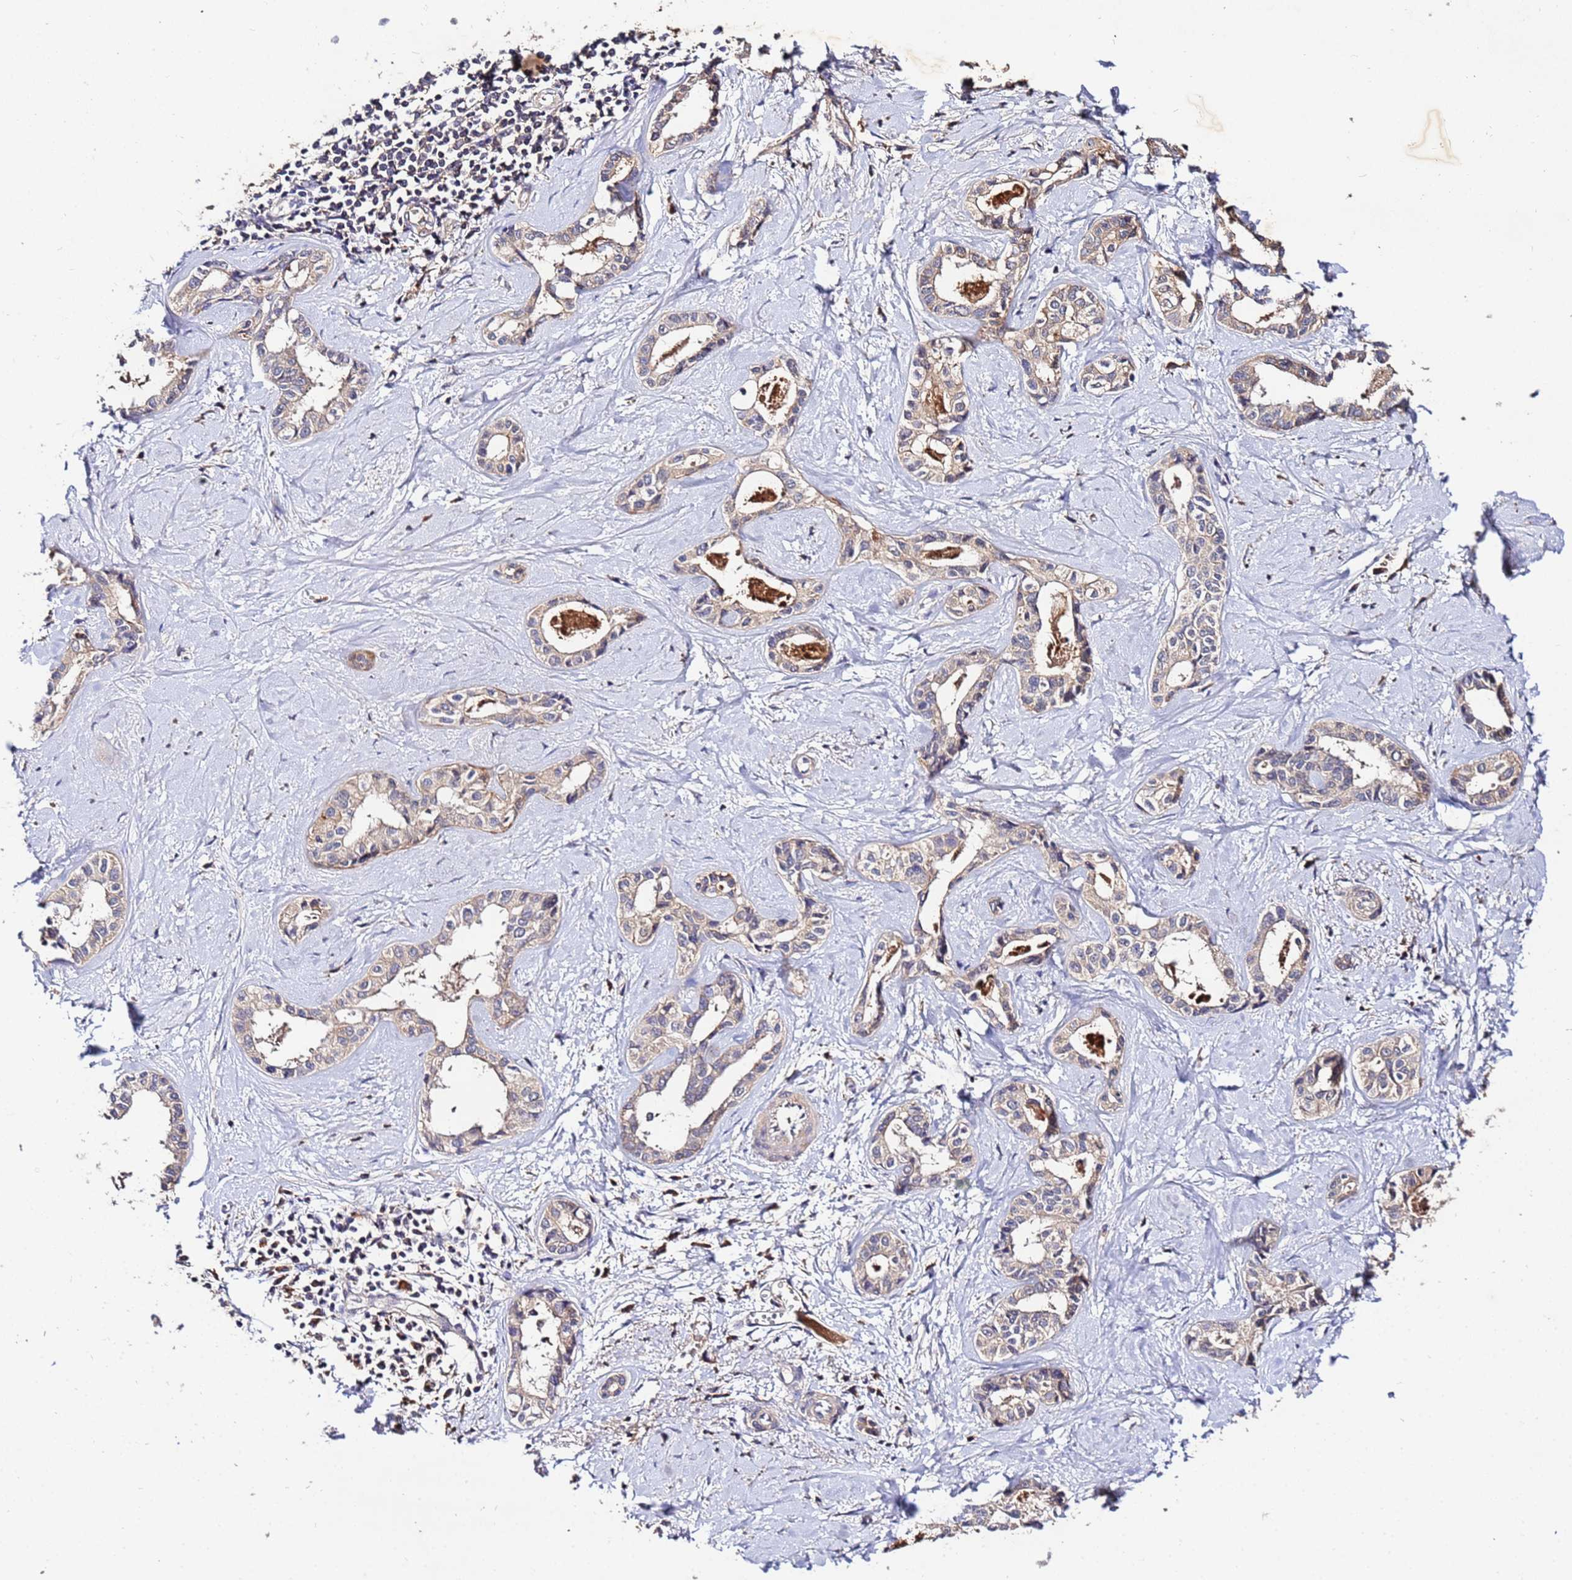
{"staining": {"intensity": "weak", "quantity": "<25%", "location": "cytoplasmic/membranous"}, "tissue": "liver cancer", "cell_type": "Tumor cells", "image_type": "cancer", "snomed": [{"axis": "morphology", "description": "Cholangiocarcinoma"}, {"axis": "topography", "description": "Liver"}], "caption": "Cholangiocarcinoma (liver) was stained to show a protein in brown. There is no significant staining in tumor cells.", "gene": "MTERF1", "patient": {"sex": "female", "age": 77}}